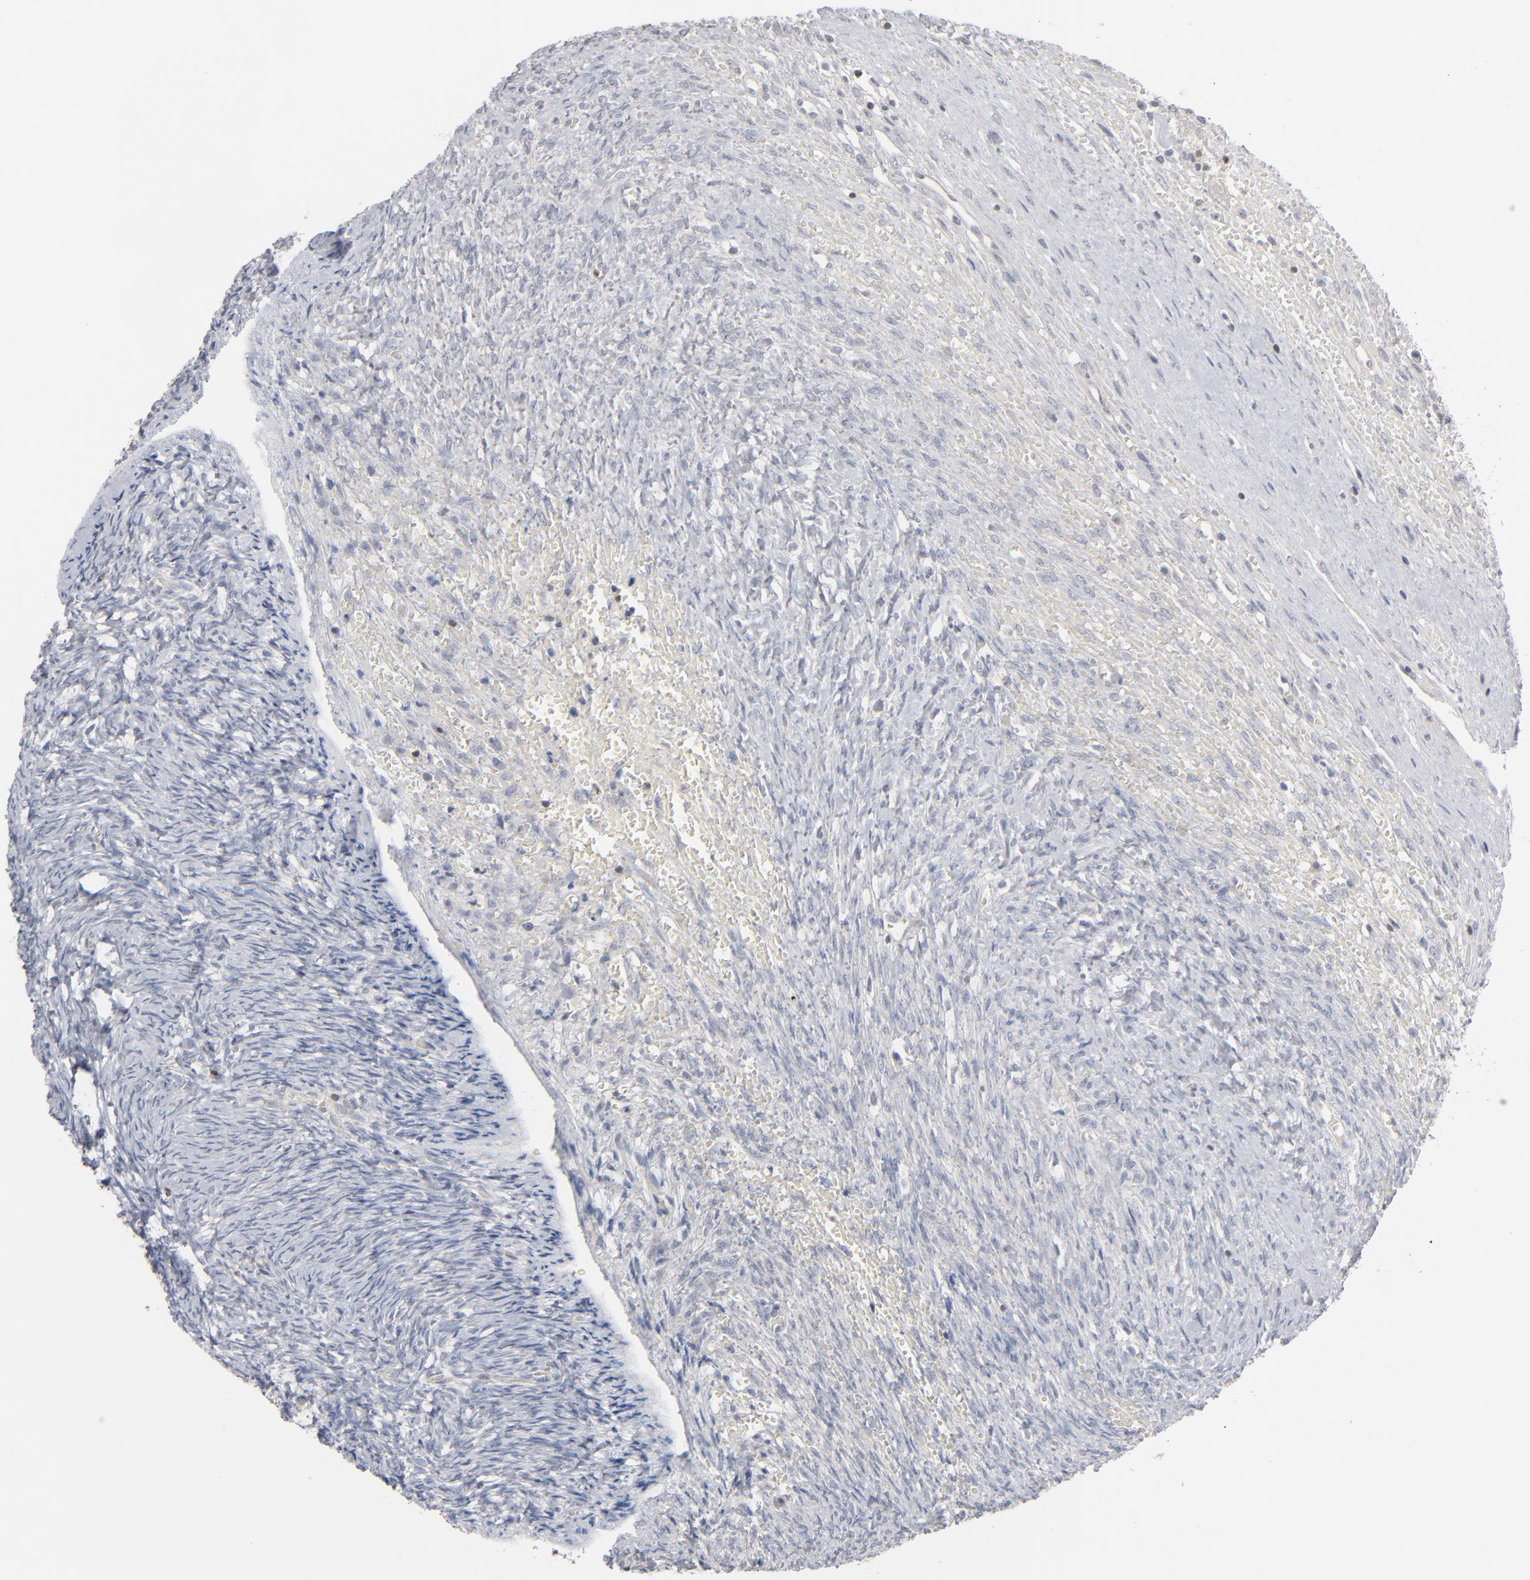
{"staining": {"intensity": "negative", "quantity": "none", "location": "none"}, "tissue": "ovary", "cell_type": "Follicle cells", "image_type": "normal", "snomed": [{"axis": "morphology", "description": "Normal tissue, NOS"}, {"axis": "topography", "description": "Ovary"}], "caption": "The image demonstrates no significant positivity in follicle cells of ovary. The staining is performed using DAB brown chromogen with nuclei counter-stained in using hematoxylin.", "gene": "STAT4", "patient": {"sex": "female", "age": 56}}